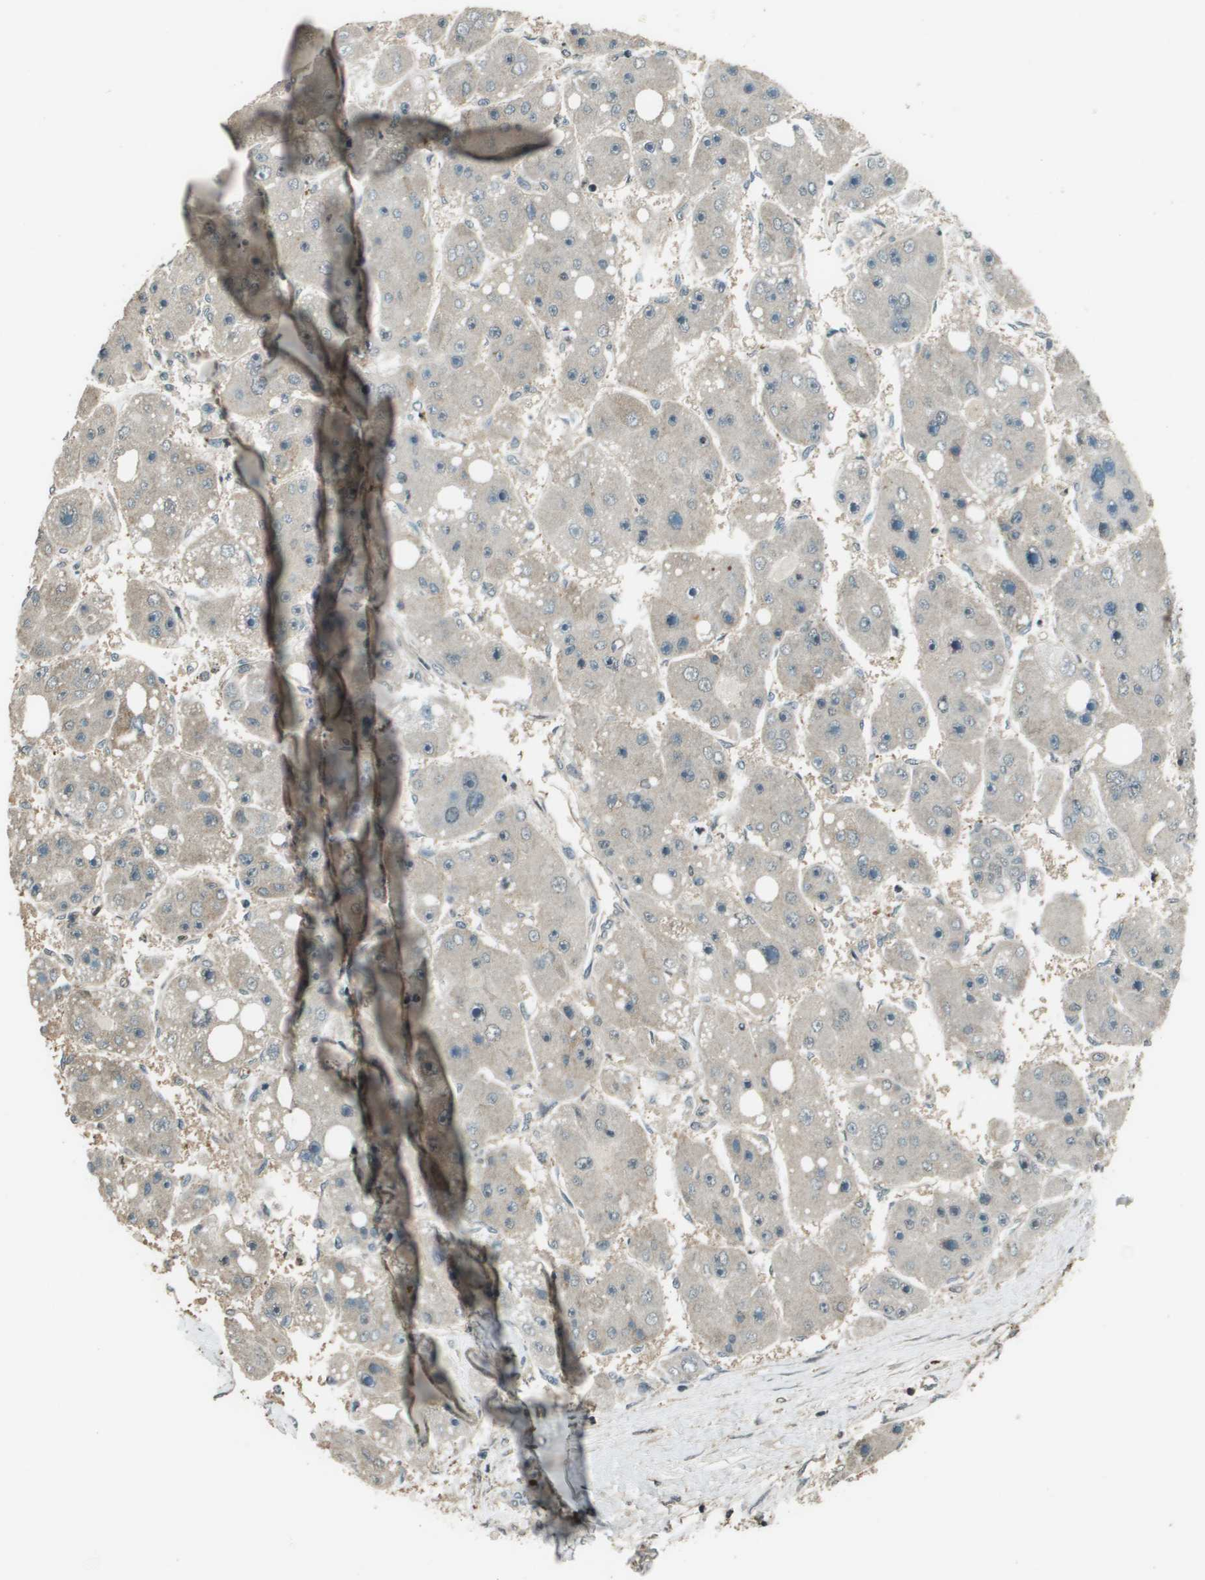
{"staining": {"intensity": "negative", "quantity": "none", "location": "none"}, "tissue": "liver cancer", "cell_type": "Tumor cells", "image_type": "cancer", "snomed": [{"axis": "morphology", "description": "Carcinoma, Hepatocellular, NOS"}, {"axis": "topography", "description": "Liver"}], "caption": "This is an IHC histopathology image of human liver hepatocellular carcinoma. There is no staining in tumor cells.", "gene": "SDC3", "patient": {"sex": "female", "age": 61}}